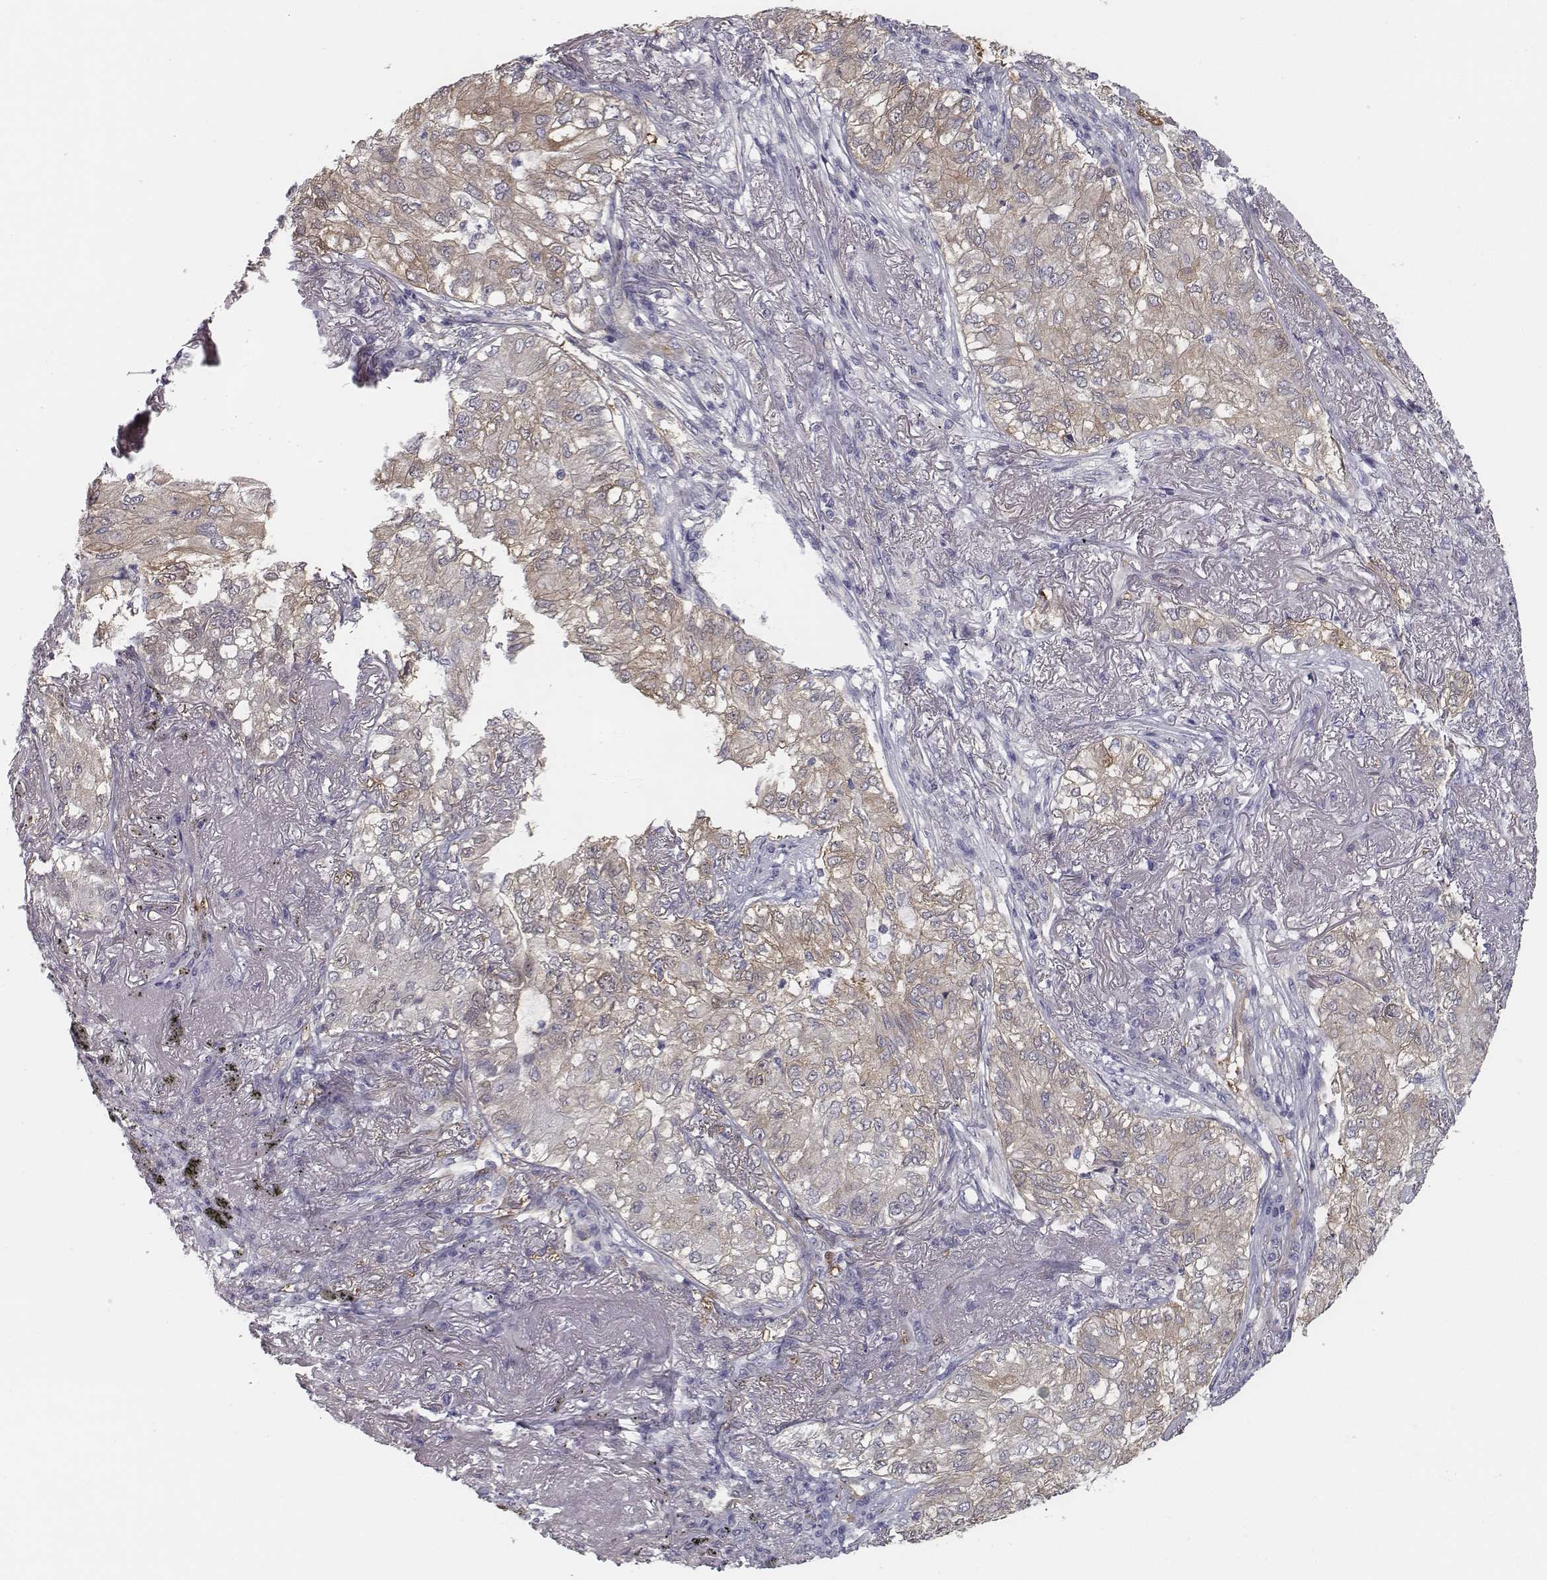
{"staining": {"intensity": "negative", "quantity": "none", "location": "none"}, "tissue": "lung cancer", "cell_type": "Tumor cells", "image_type": "cancer", "snomed": [{"axis": "morphology", "description": "Adenocarcinoma, NOS"}, {"axis": "topography", "description": "Lung"}], "caption": "Tumor cells show no significant expression in lung adenocarcinoma.", "gene": "ISYNA1", "patient": {"sex": "female", "age": 73}}